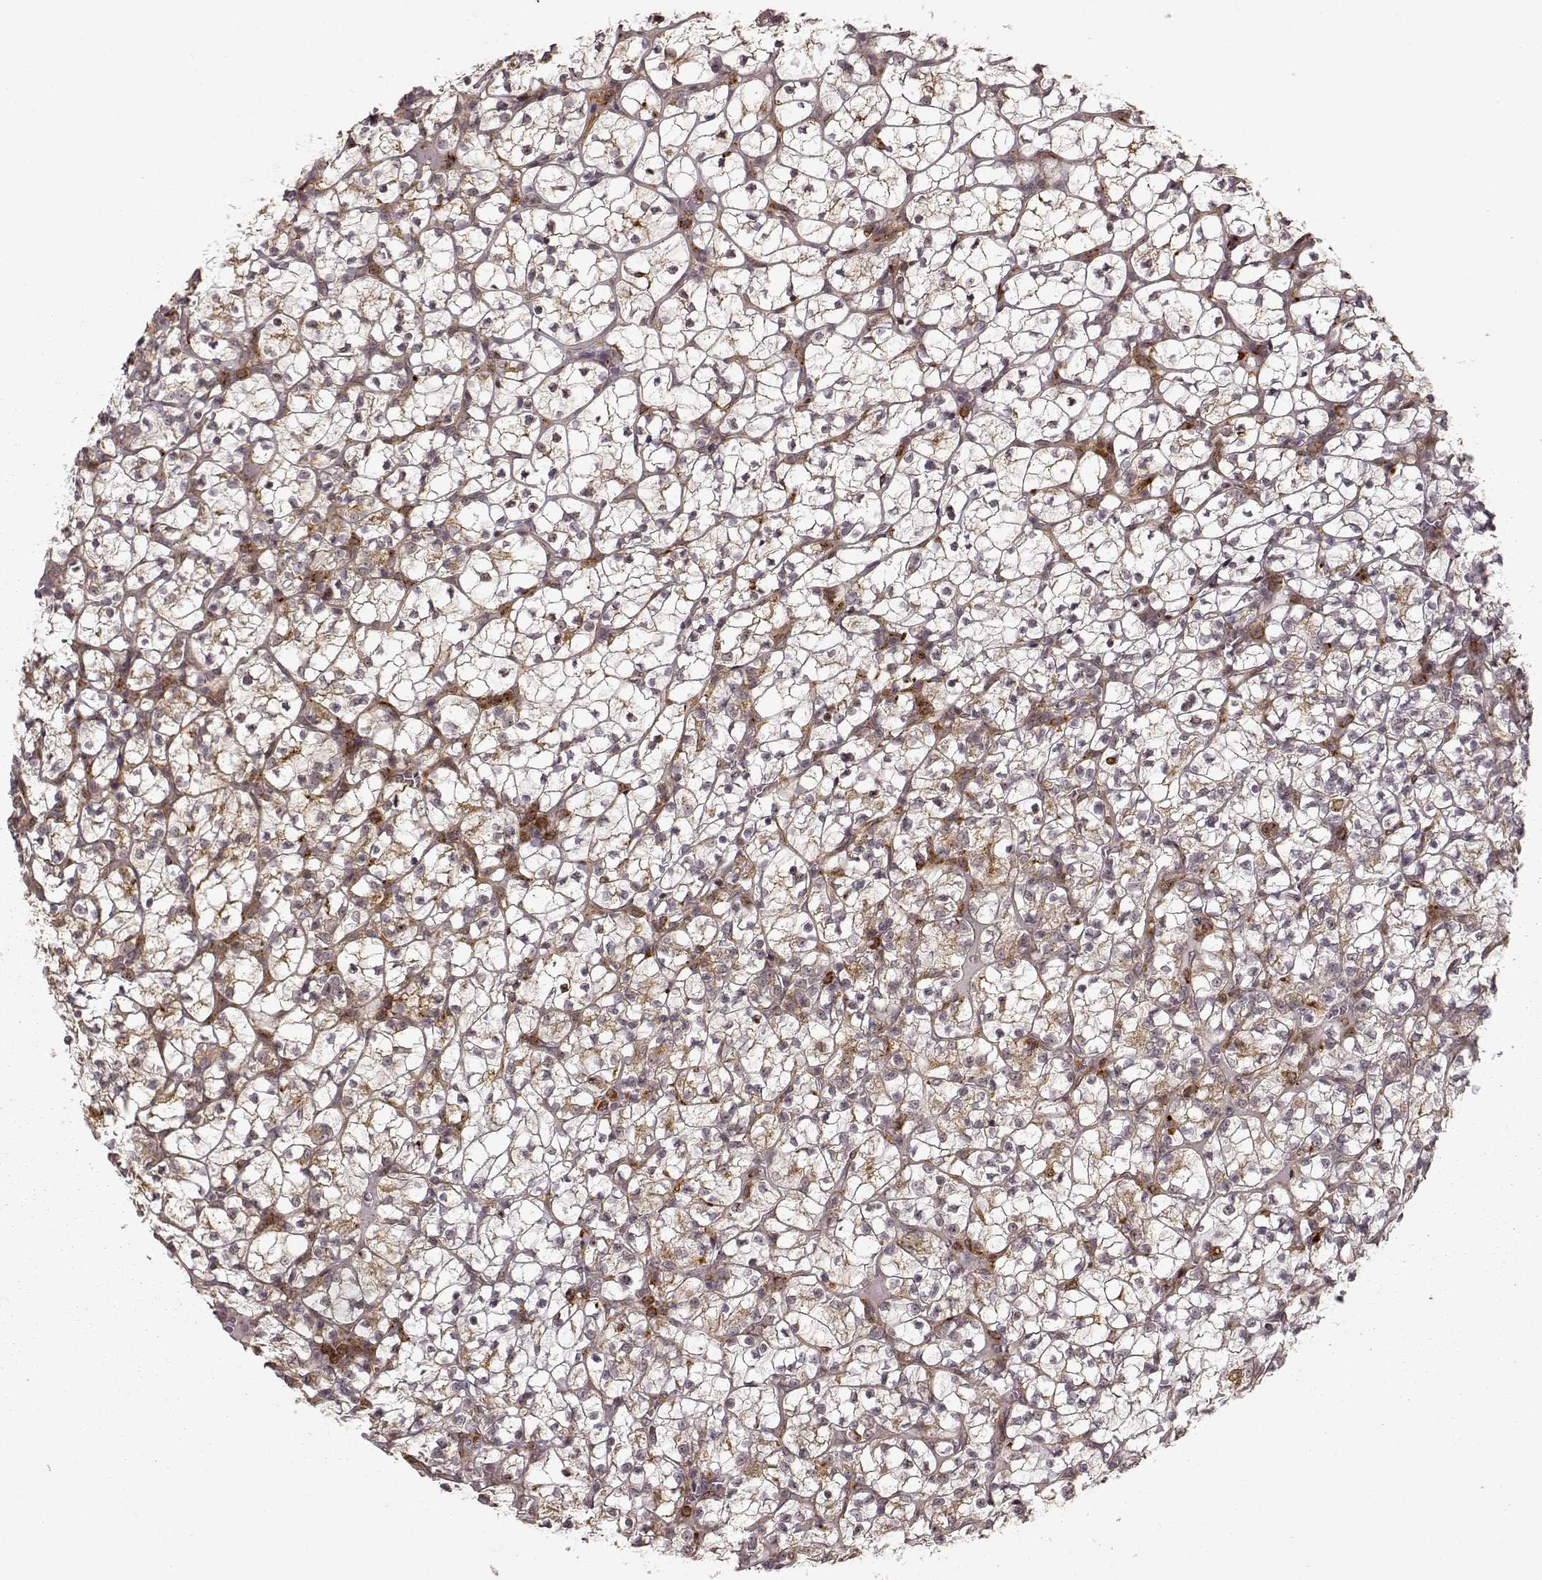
{"staining": {"intensity": "weak", "quantity": "25%-75%", "location": "cytoplasmic/membranous"}, "tissue": "renal cancer", "cell_type": "Tumor cells", "image_type": "cancer", "snomed": [{"axis": "morphology", "description": "Adenocarcinoma, NOS"}, {"axis": "topography", "description": "Kidney"}], "caption": "Immunohistochemistry photomicrograph of adenocarcinoma (renal) stained for a protein (brown), which shows low levels of weak cytoplasmic/membranous staining in approximately 25%-75% of tumor cells.", "gene": "SLC12A9", "patient": {"sex": "female", "age": 89}}